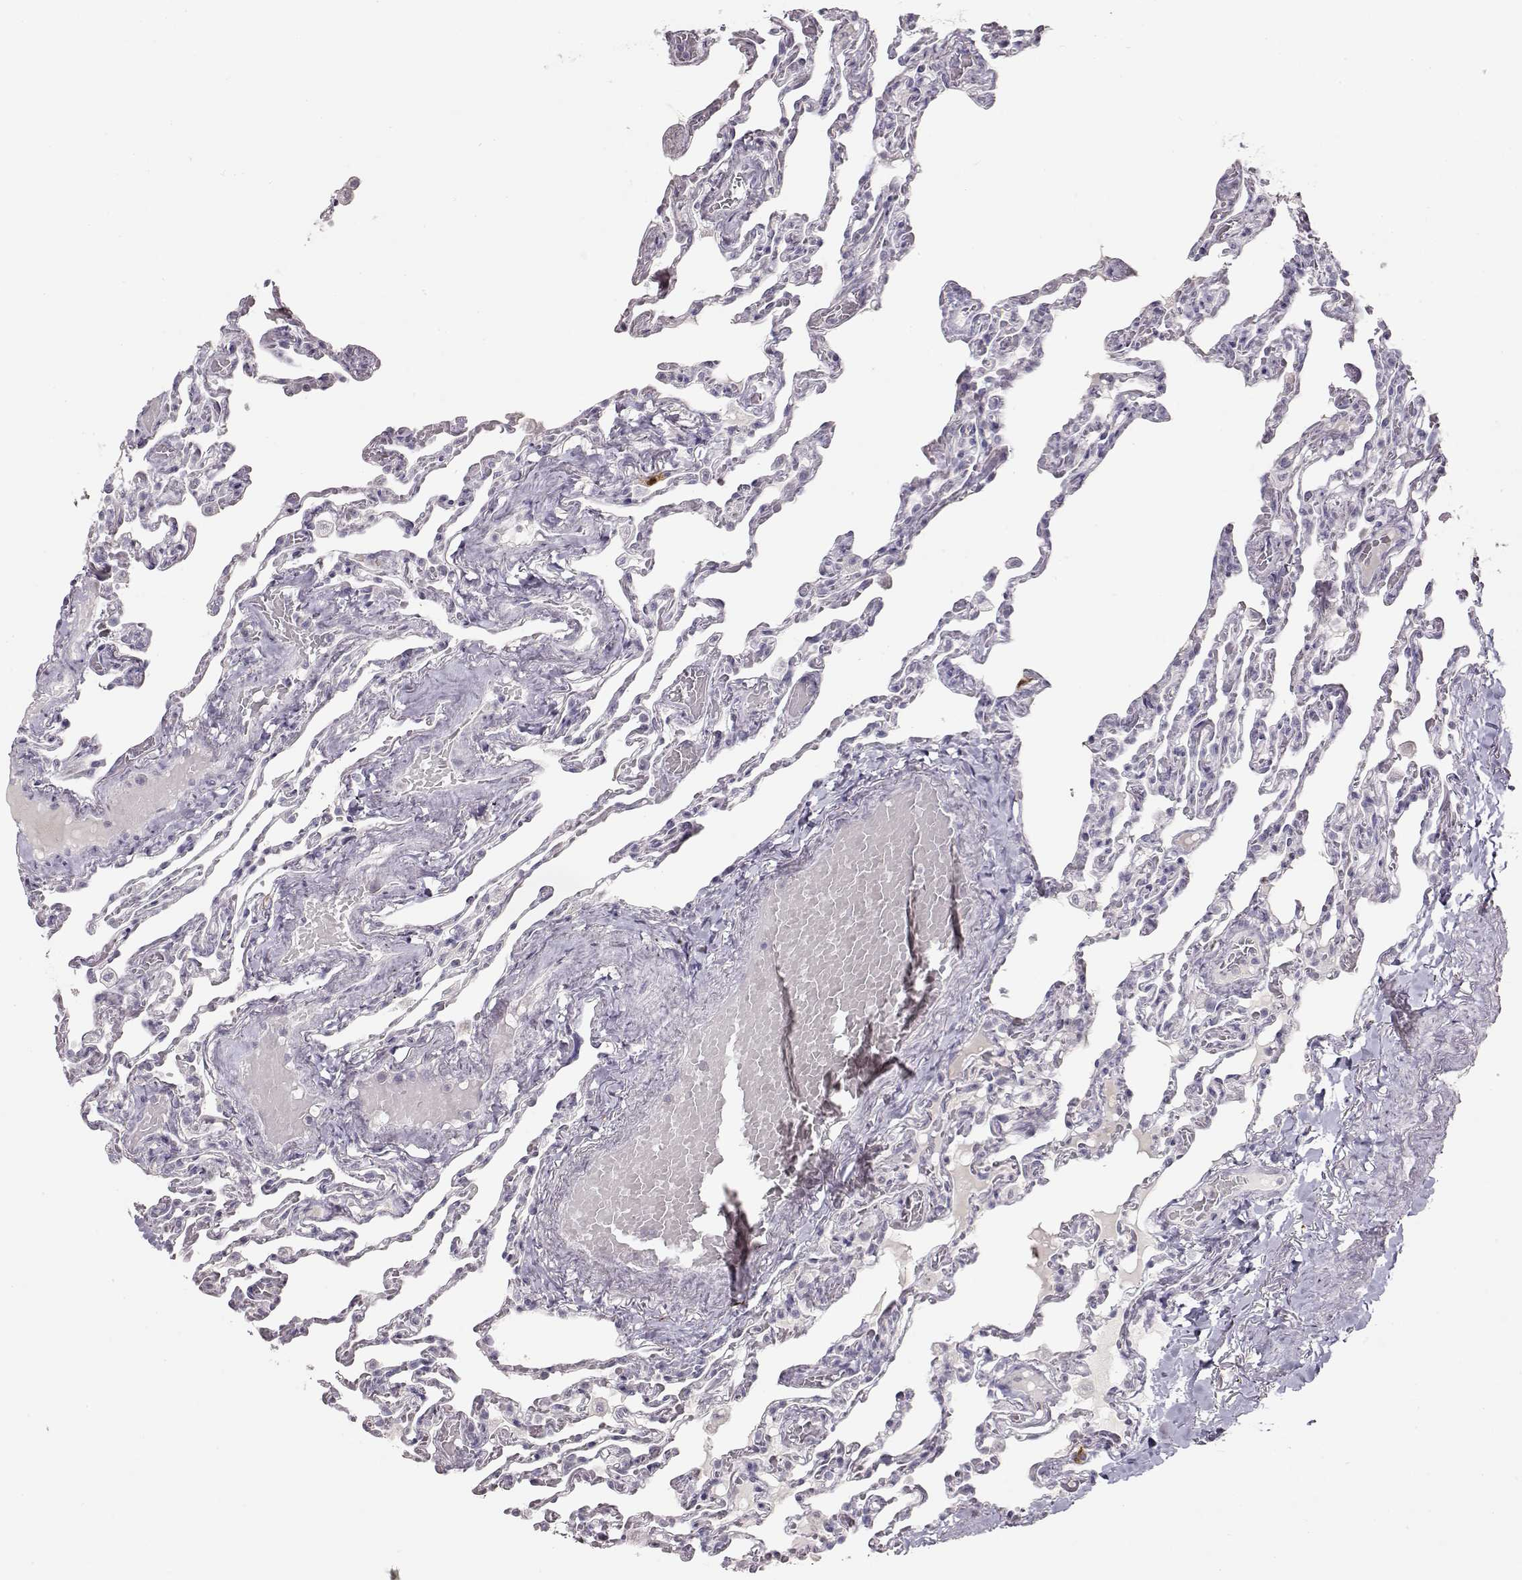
{"staining": {"intensity": "negative", "quantity": "none", "location": "none"}, "tissue": "lung", "cell_type": "Alveolar cells", "image_type": "normal", "snomed": [{"axis": "morphology", "description": "Normal tissue, NOS"}, {"axis": "topography", "description": "Lung"}], "caption": "This photomicrograph is of unremarkable lung stained with immunohistochemistry to label a protein in brown with the nuclei are counter-stained blue. There is no expression in alveolar cells.", "gene": "S100B", "patient": {"sex": "female", "age": 43}}